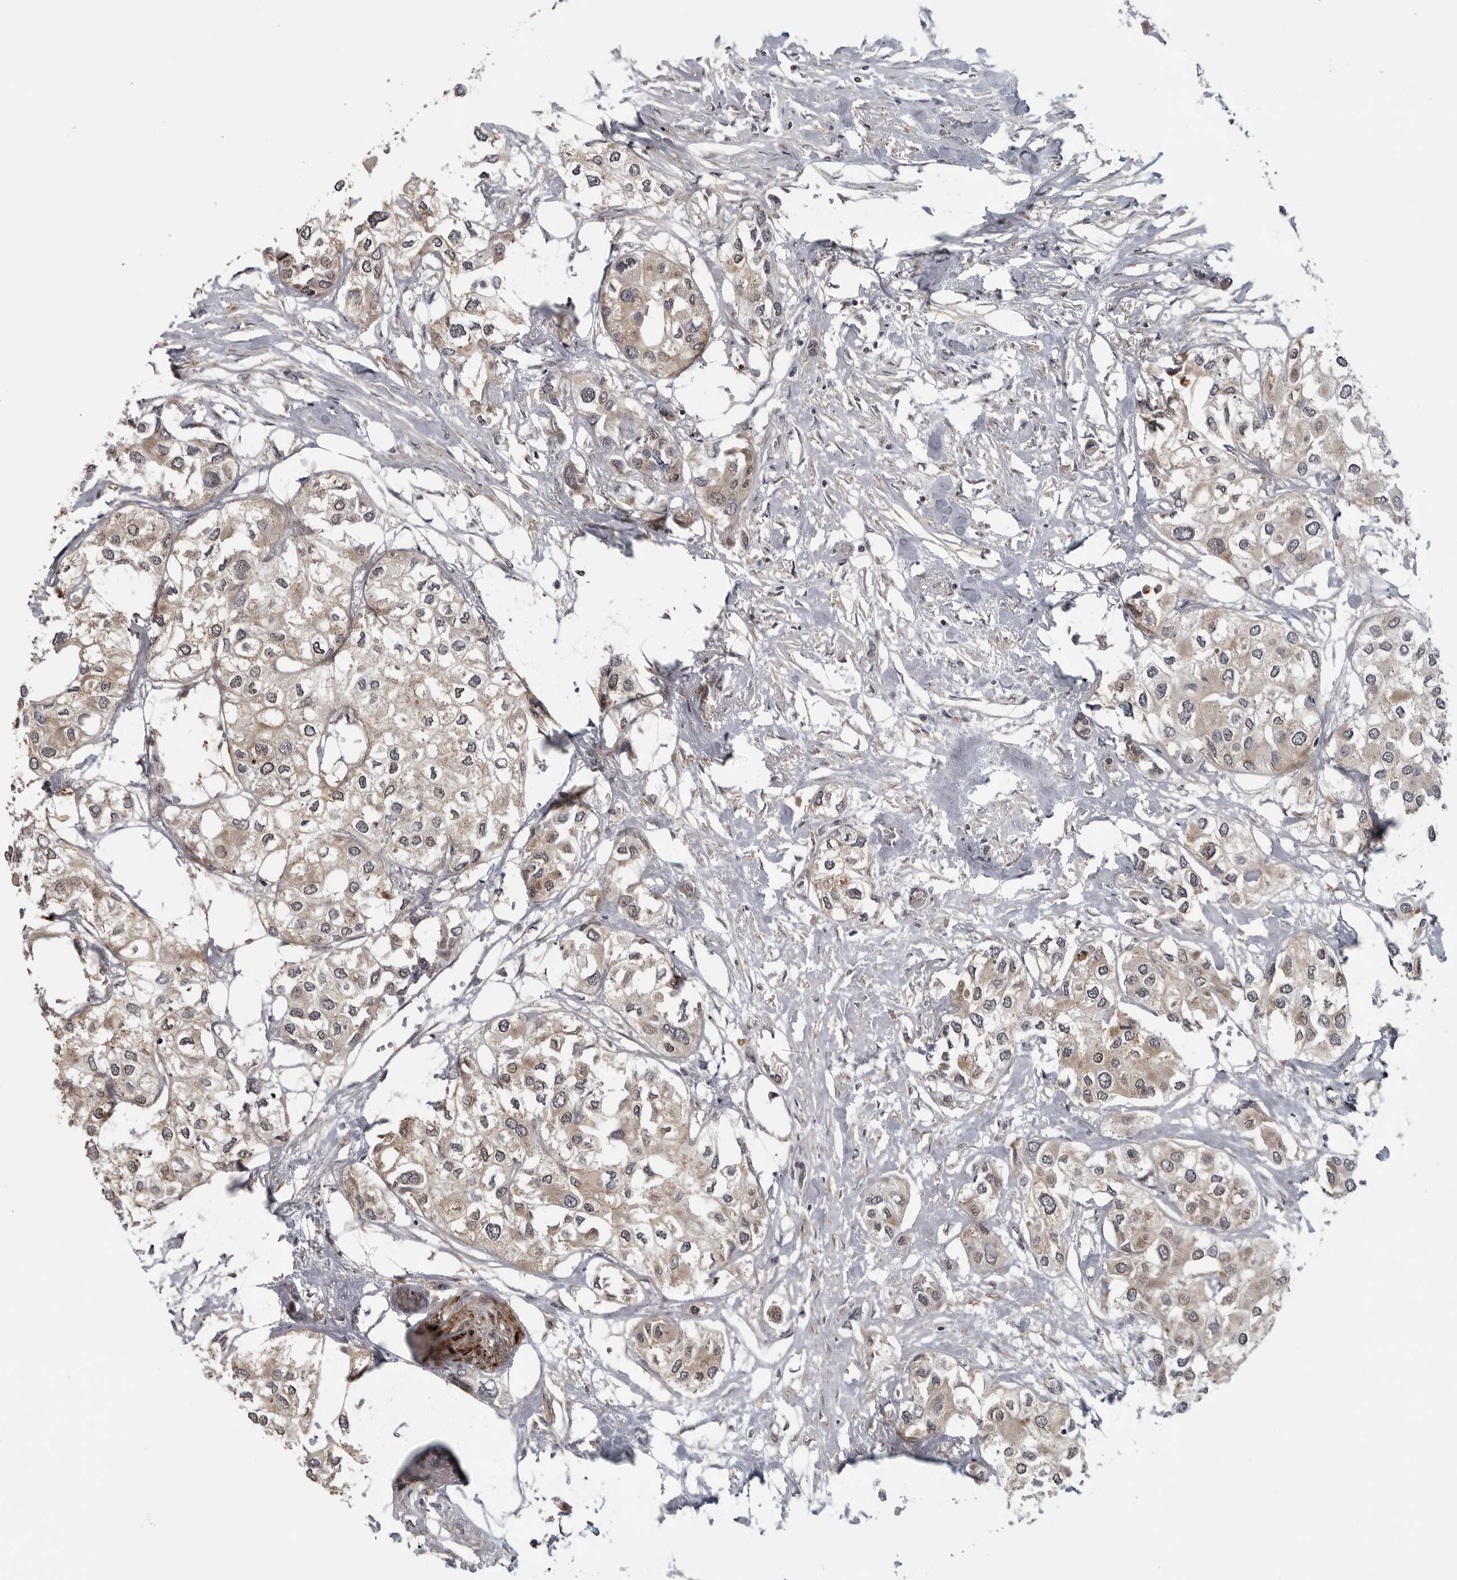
{"staining": {"intensity": "weak", "quantity": ">75%", "location": "cytoplasmic/membranous,nuclear"}, "tissue": "urothelial cancer", "cell_type": "Tumor cells", "image_type": "cancer", "snomed": [{"axis": "morphology", "description": "Urothelial carcinoma, High grade"}, {"axis": "topography", "description": "Urinary bladder"}], "caption": "Immunohistochemical staining of human urothelial carcinoma (high-grade) exhibits low levels of weak cytoplasmic/membranous and nuclear positivity in about >75% of tumor cells.", "gene": "FAAP100", "patient": {"sex": "male", "age": 64}}